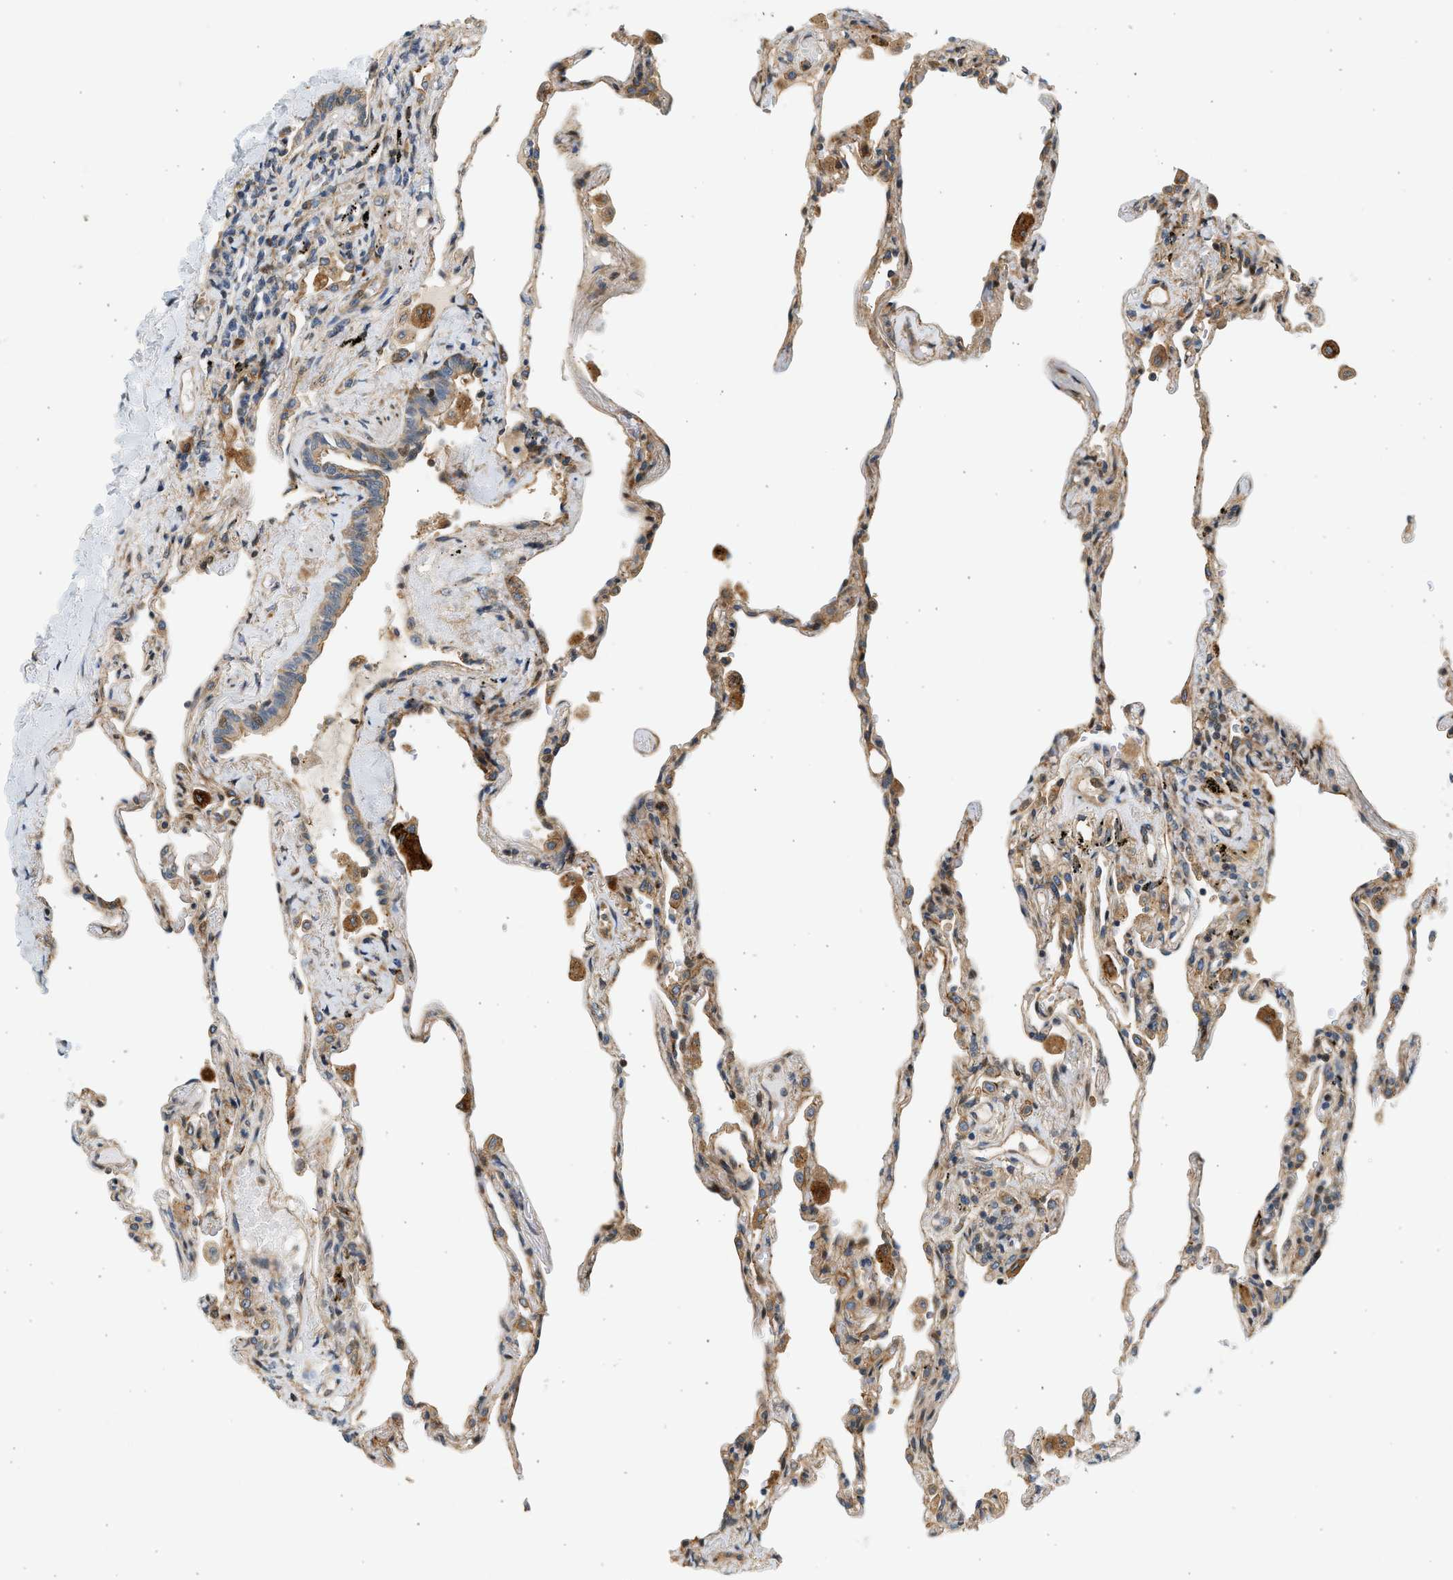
{"staining": {"intensity": "moderate", "quantity": "25%-75%", "location": "cytoplasmic/membranous"}, "tissue": "lung", "cell_type": "Alveolar cells", "image_type": "normal", "snomed": [{"axis": "morphology", "description": "Normal tissue, NOS"}, {"axis": "topography", "description": "Lung"}], "caption": "Alveolar cells display medium levels of moderate cytoplasmic/membranous positivity in approximately 25%-75% of cells in unremarkable human lung.", "gene": "NRSN2", "patient": {"sex": "male", "age": 59}}